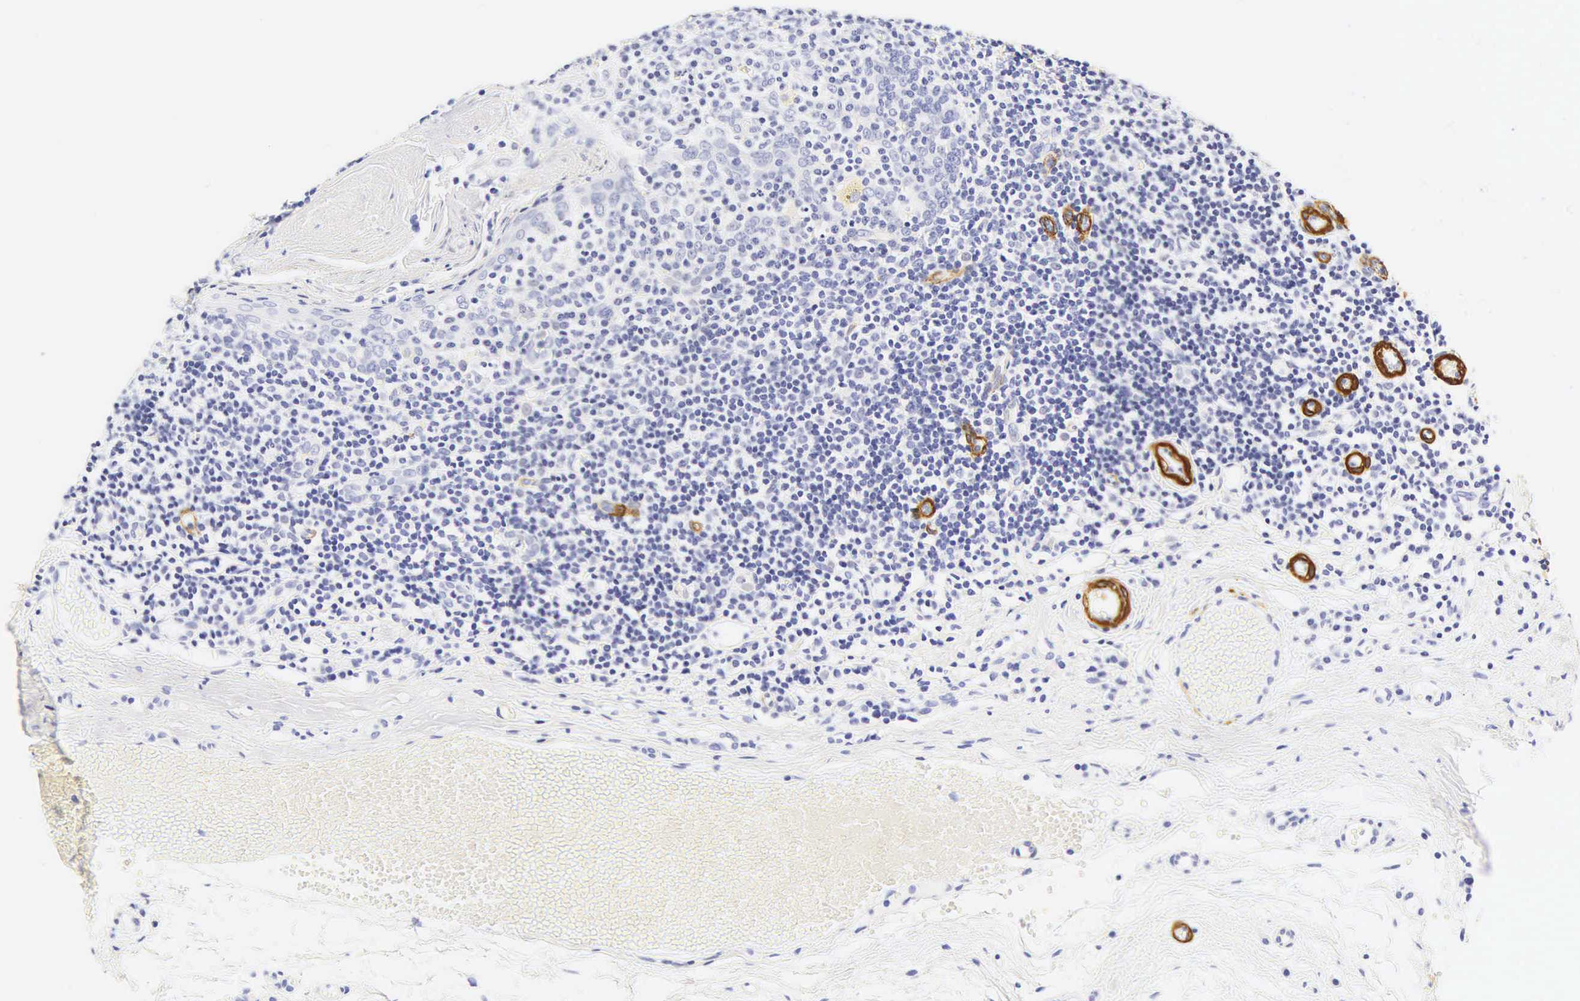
{"staining": {"intensity": "negative", "quantity": "none", "location": "none"}, "tissue": "tonsil", "cell_type": "Germinal center cells", "image_type": "normal", "snomed": [{"axis": "morphology", "description": "Normal tissue, NOS"}, {"axis": "topography", "description": "Tonsil"}], "caption": "Immunohistochemistry (IHC) histopathology image of normal human tonsil stained for a protein (brown), which shows no staining in germinal center cells. Nuclei are stained in blue.", "gene": "CALD1", "patient": {"sex": "female", "age": 41}}